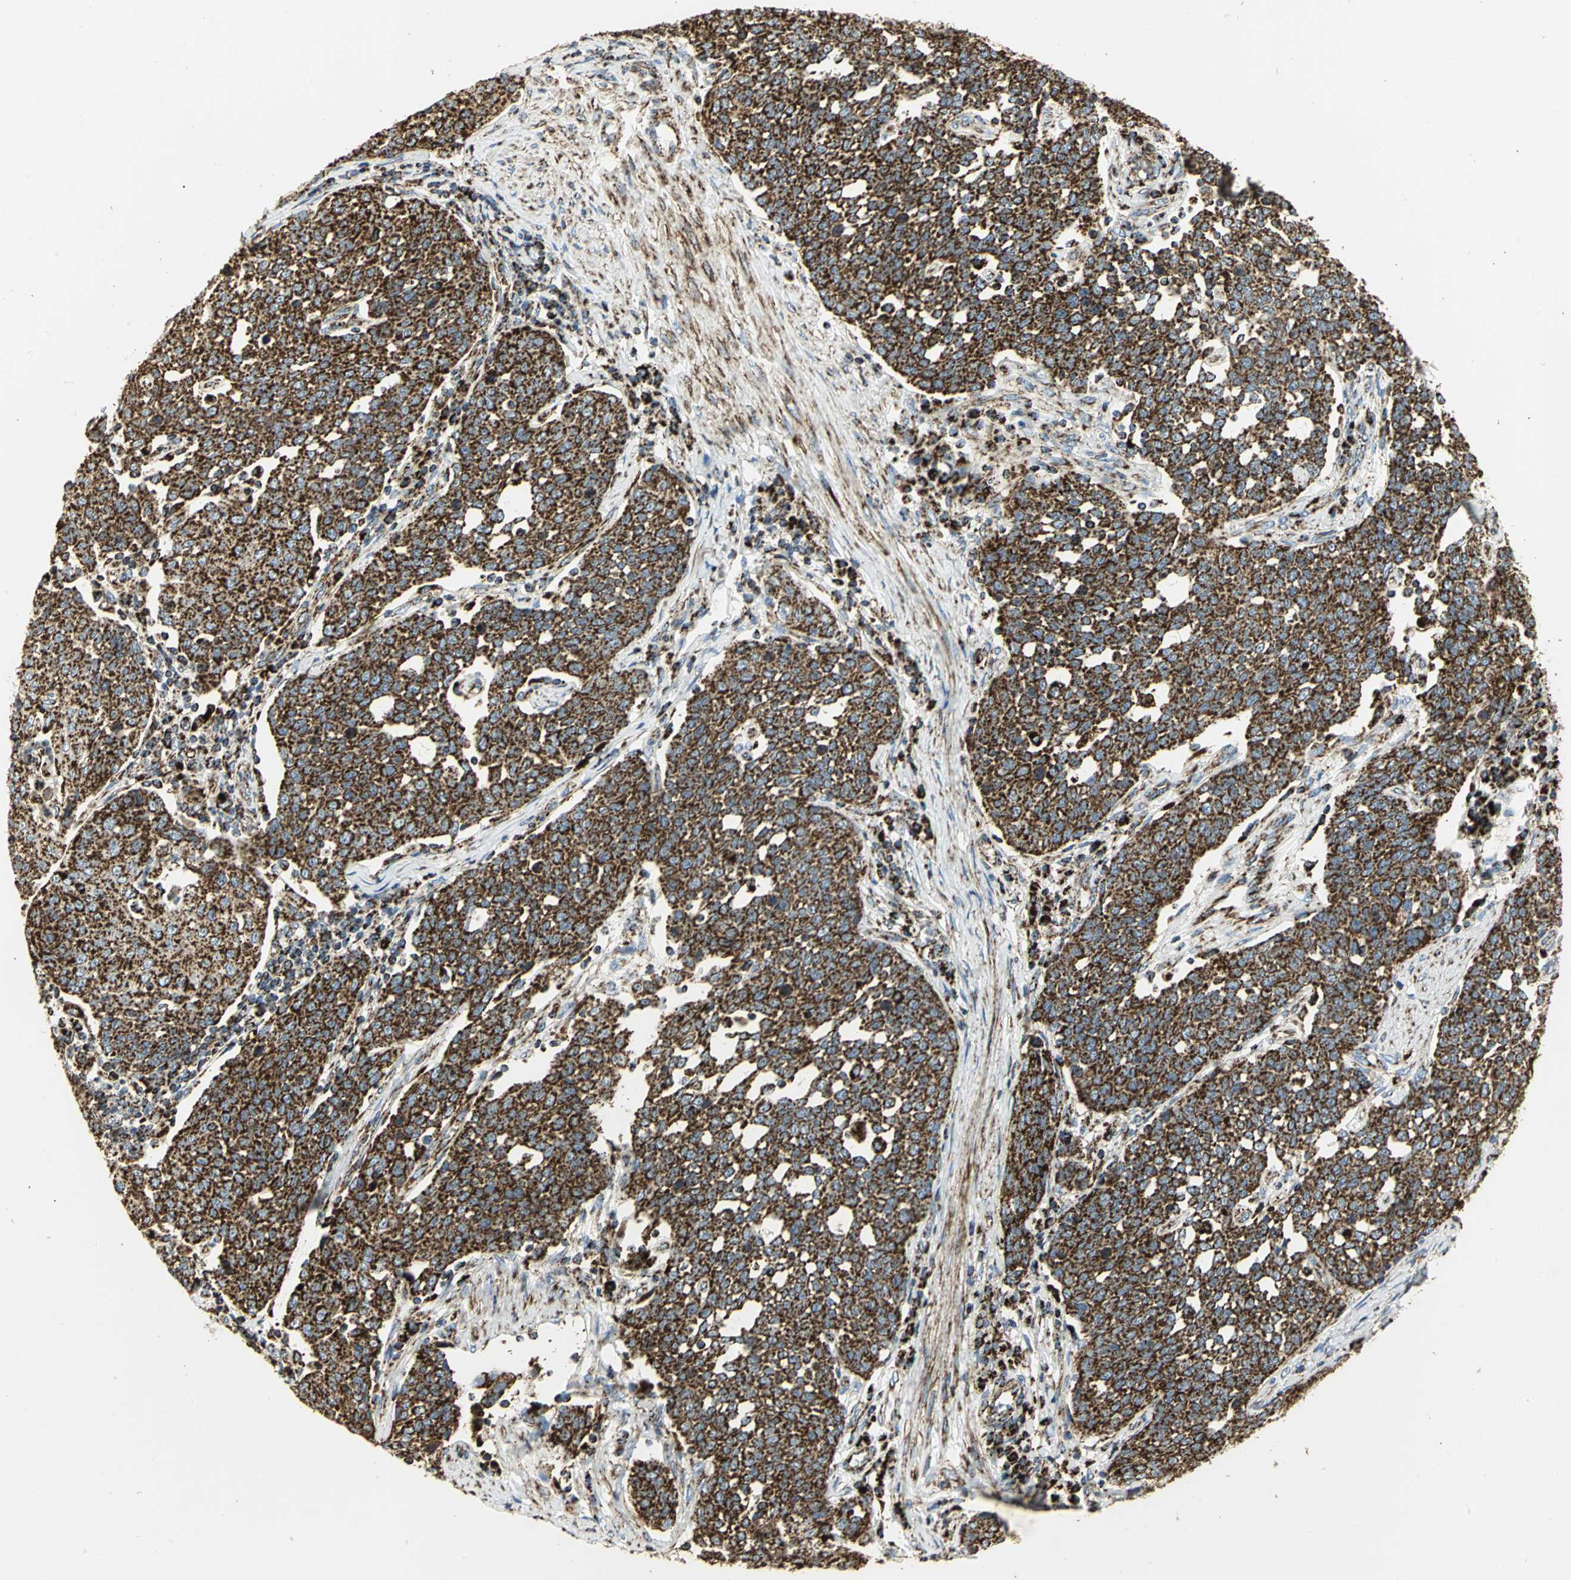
{"staining": {"intensity": "strong", "quantity": ">75%", "location": "cytoplasmic/membranous"}, "tissue": "cervical cancer", "cell_type": "Tumor cells", "image_type": "cancer", "snomed": [{"axis": "morphology", "description": "Squamous cell carcinoma, NOS"}, {"axis": "topography", "description": "Cervix"}], "caption": "Cervical squamous cell carcinoma was stained to show a protein in brown. There is high levels of strong cytoplasmic/membranous staining in approximately >75% of tumor cells. (Stains: DAB in brown, nuclei in blue, Microscopy: brightfield microscopy at high magnification).", "gene": "VDAC1", "patient": {"sex": "female", "age": 34}}